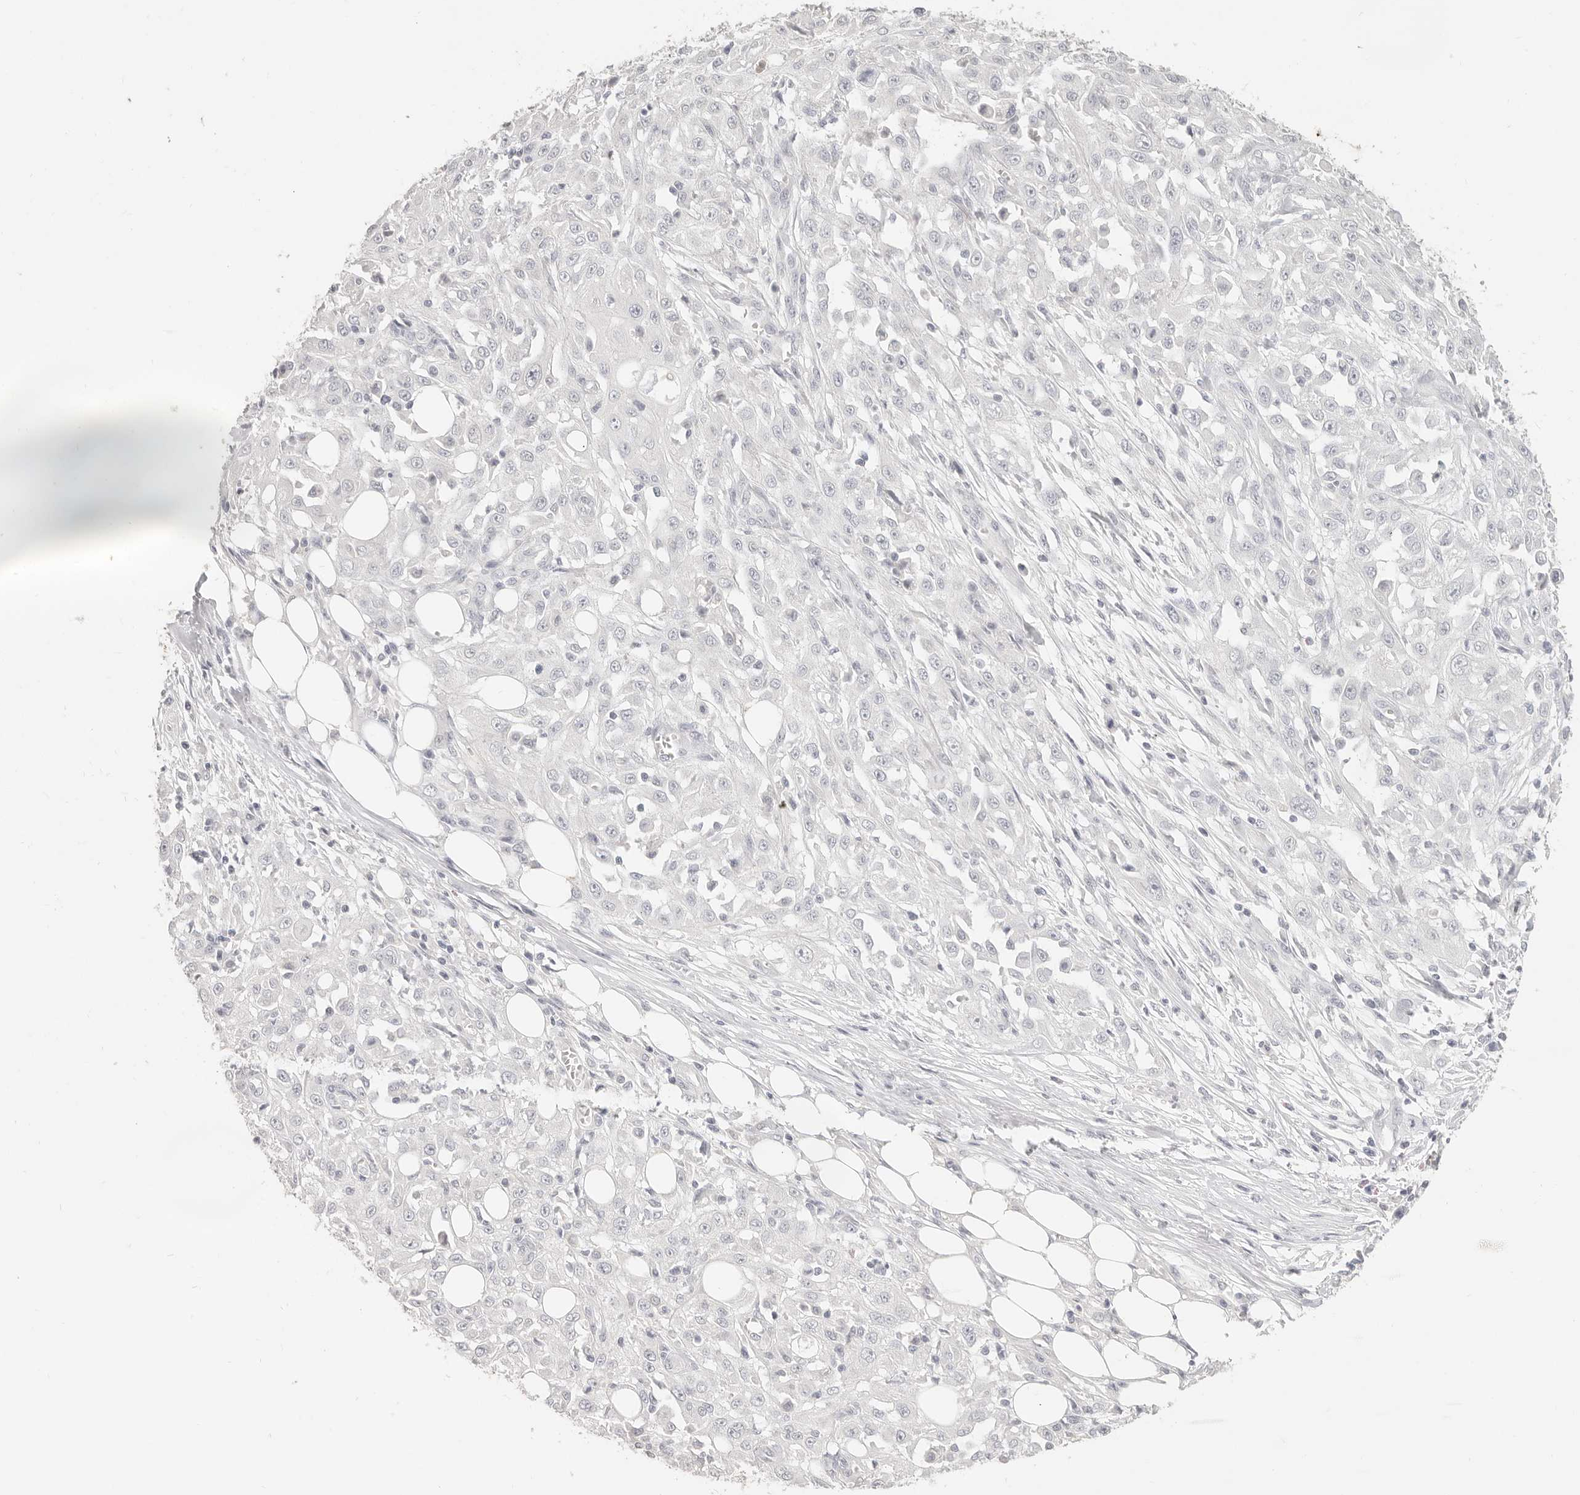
{"staining": {"intensity": "negative", "quantity": "none", "location": "none"}, "tissue": "skin cancer", "cell_type": "Tumor cells", "image_type": "cancer", "snomed": [{"axis": "morphology", "description": "Squamous cell carcinoma, NOS"}, {"axis": "morphology", "description": "Squamous cell carcinoma, metastatic, NOS"}, {"axis": "topography", "description": "Skin"}, {"axis": "topography", "description": "Lymph node"}], "caption": "This is an immunohistochemistry (IHC) micrograph of skin cancer. There is no staining in tumor cells.", "gene": "EPCAM", "patient": {"sex": "male", "age": 75}}